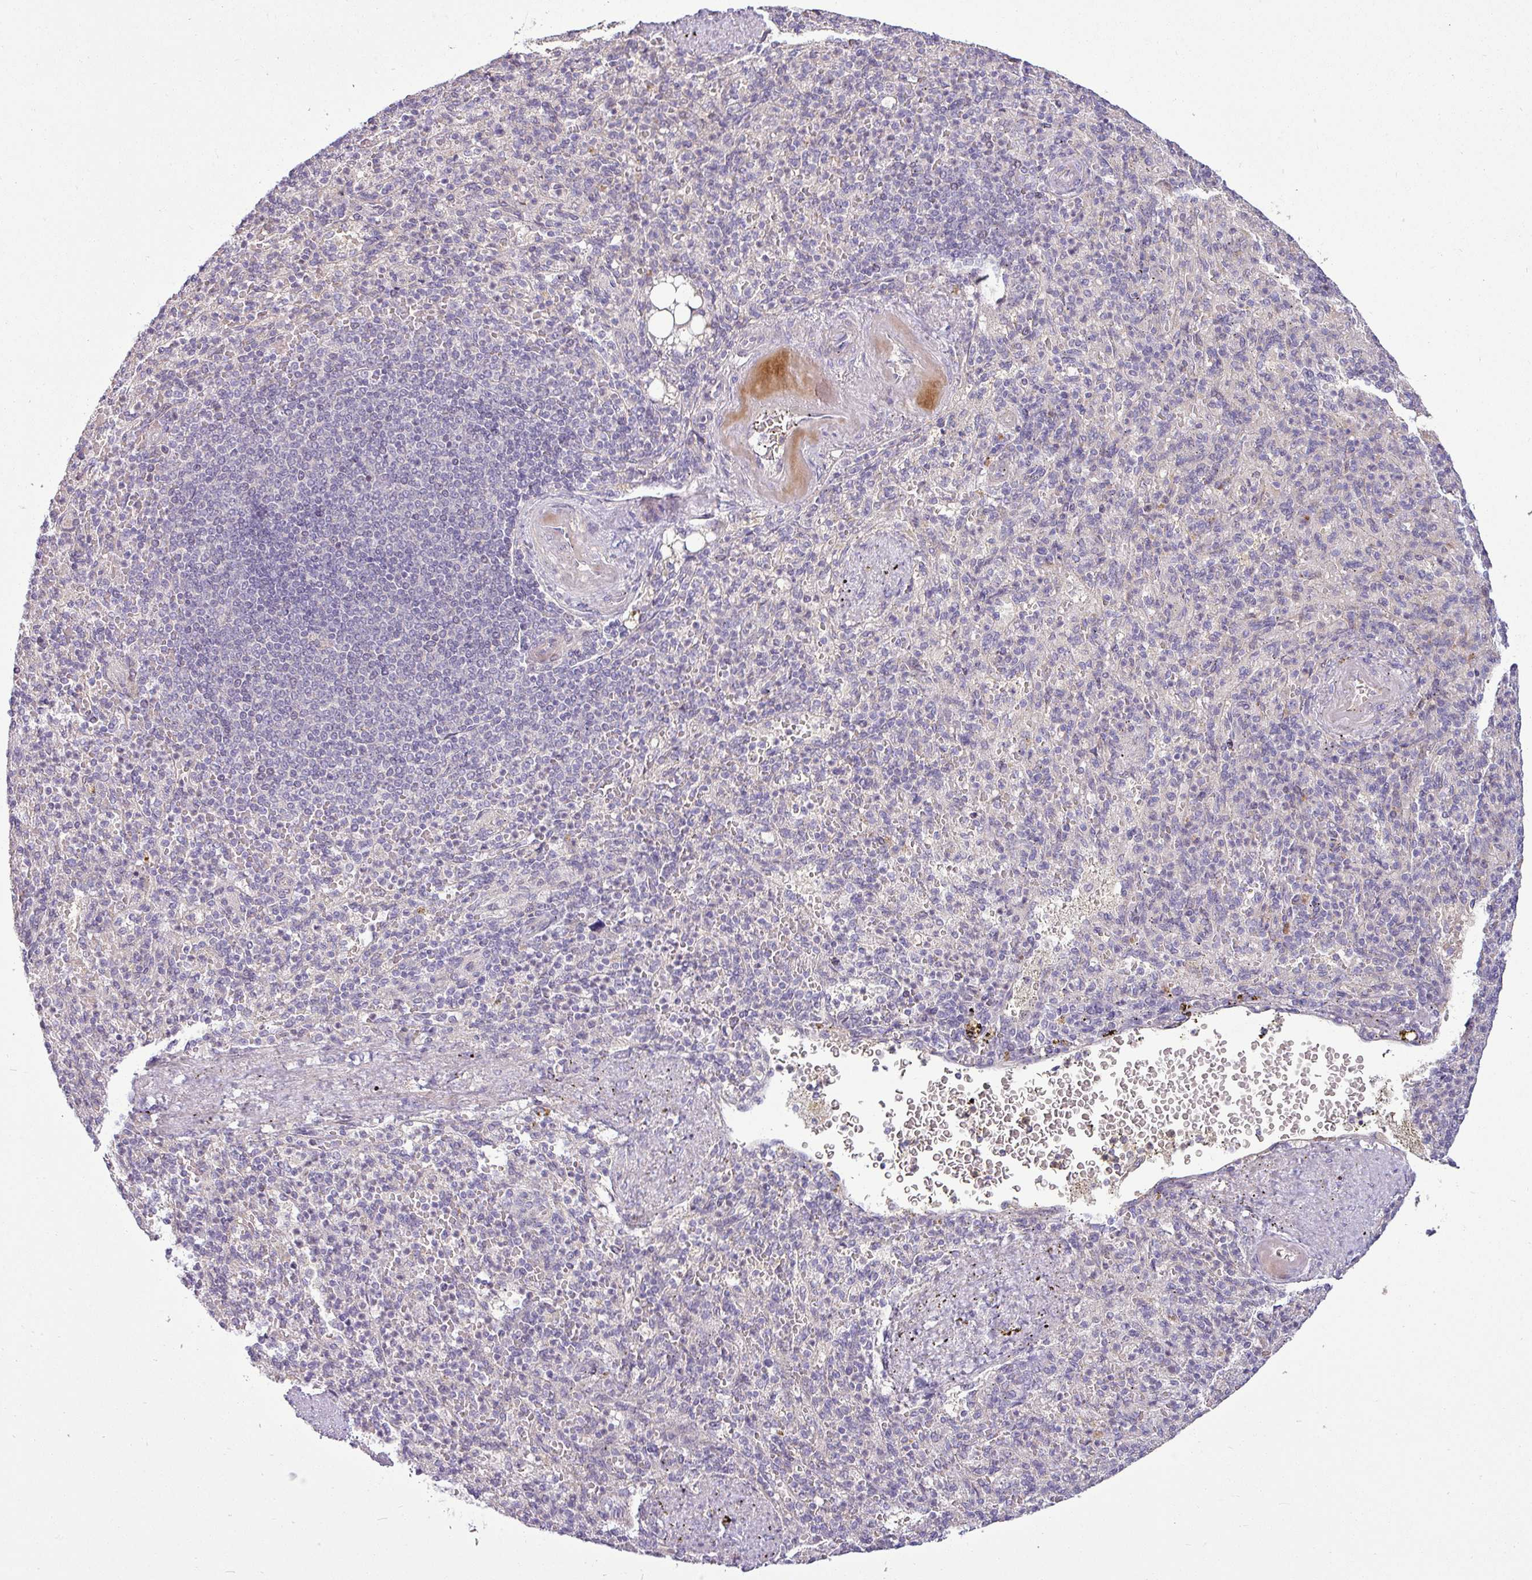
{"staining": {"intensity": "negative", "quantity": "none", "location": "none"}, "tissue": "spleen", "cell_type": "Cells in red pulp", "image_type": "normal", "snomed": [{"axis": "morphology", "description": "Normal tissue, NOS"}, {"axis": "topography", "description": "Spleen"}], "caption": "This is an IHC histopathology image of unremarkable spleen. There is no expression in cells in red pulp.", "gene": "APOM", "patient": {"sex": "female", "age": 74}}